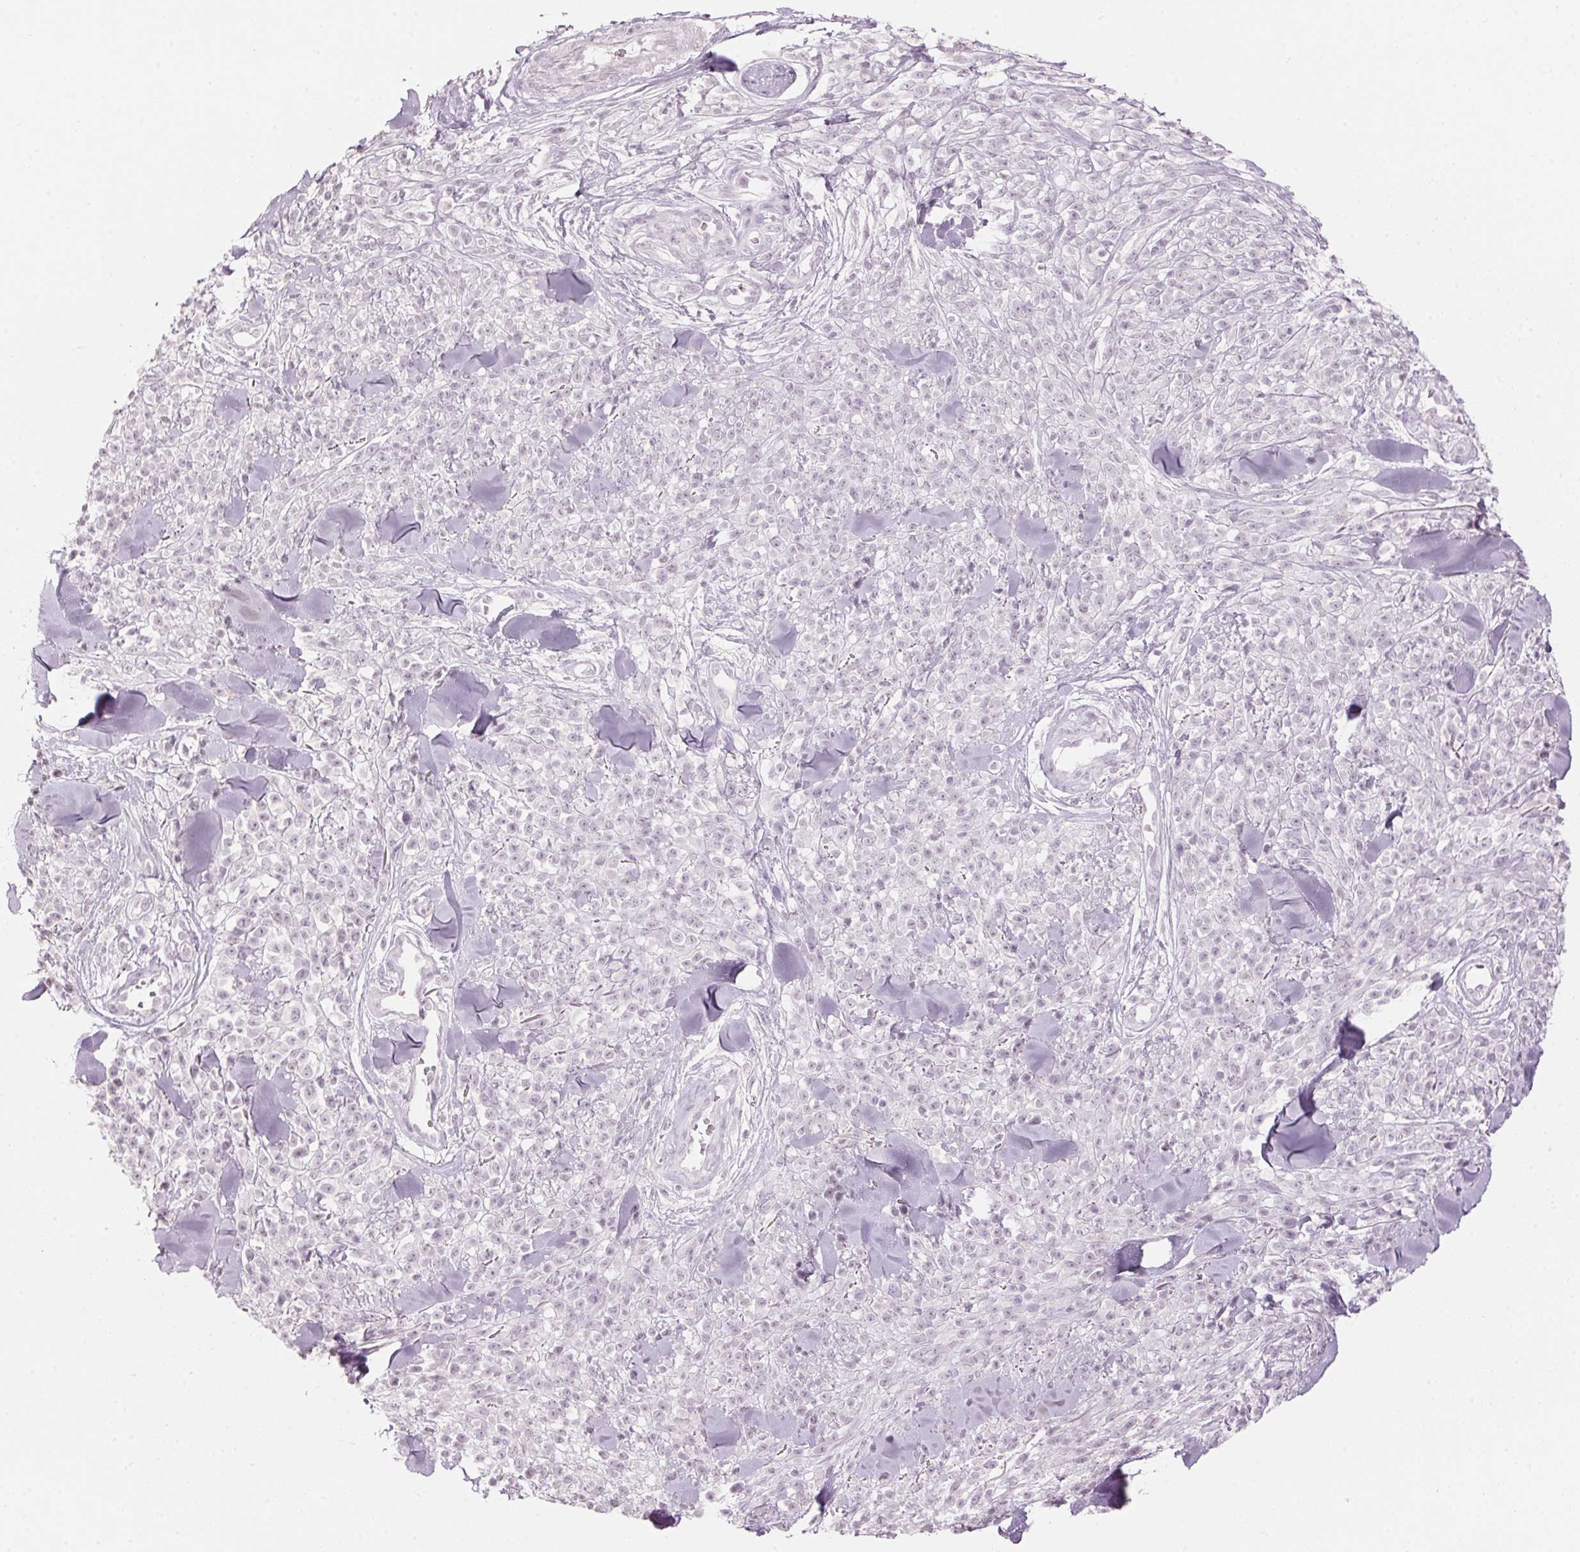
{"staining": {"intensity": "negative", "quantity": "none", "location": "none"}, "tissue": "melanoma", "cell_type": "Tumor cells", "image_type": "cancer", "snomed": [{"axis": "morphology", "description": "Malignant melanoma, NOS"}, {"axis": "topography", "description": "Skin"}, {"axis": "topography", "description": "Skin of trunk"}], "caption": "Protein analysis of malignant melanoma reveals no significant staining in tumor cells. (DAB (3,3'-diaminobenzidine) immunohistochemistry (IHC) visualized using brightfield microscopy, high magnification).", "gene": "SCTR", "patient": {"sex": "male", "age": 74}}